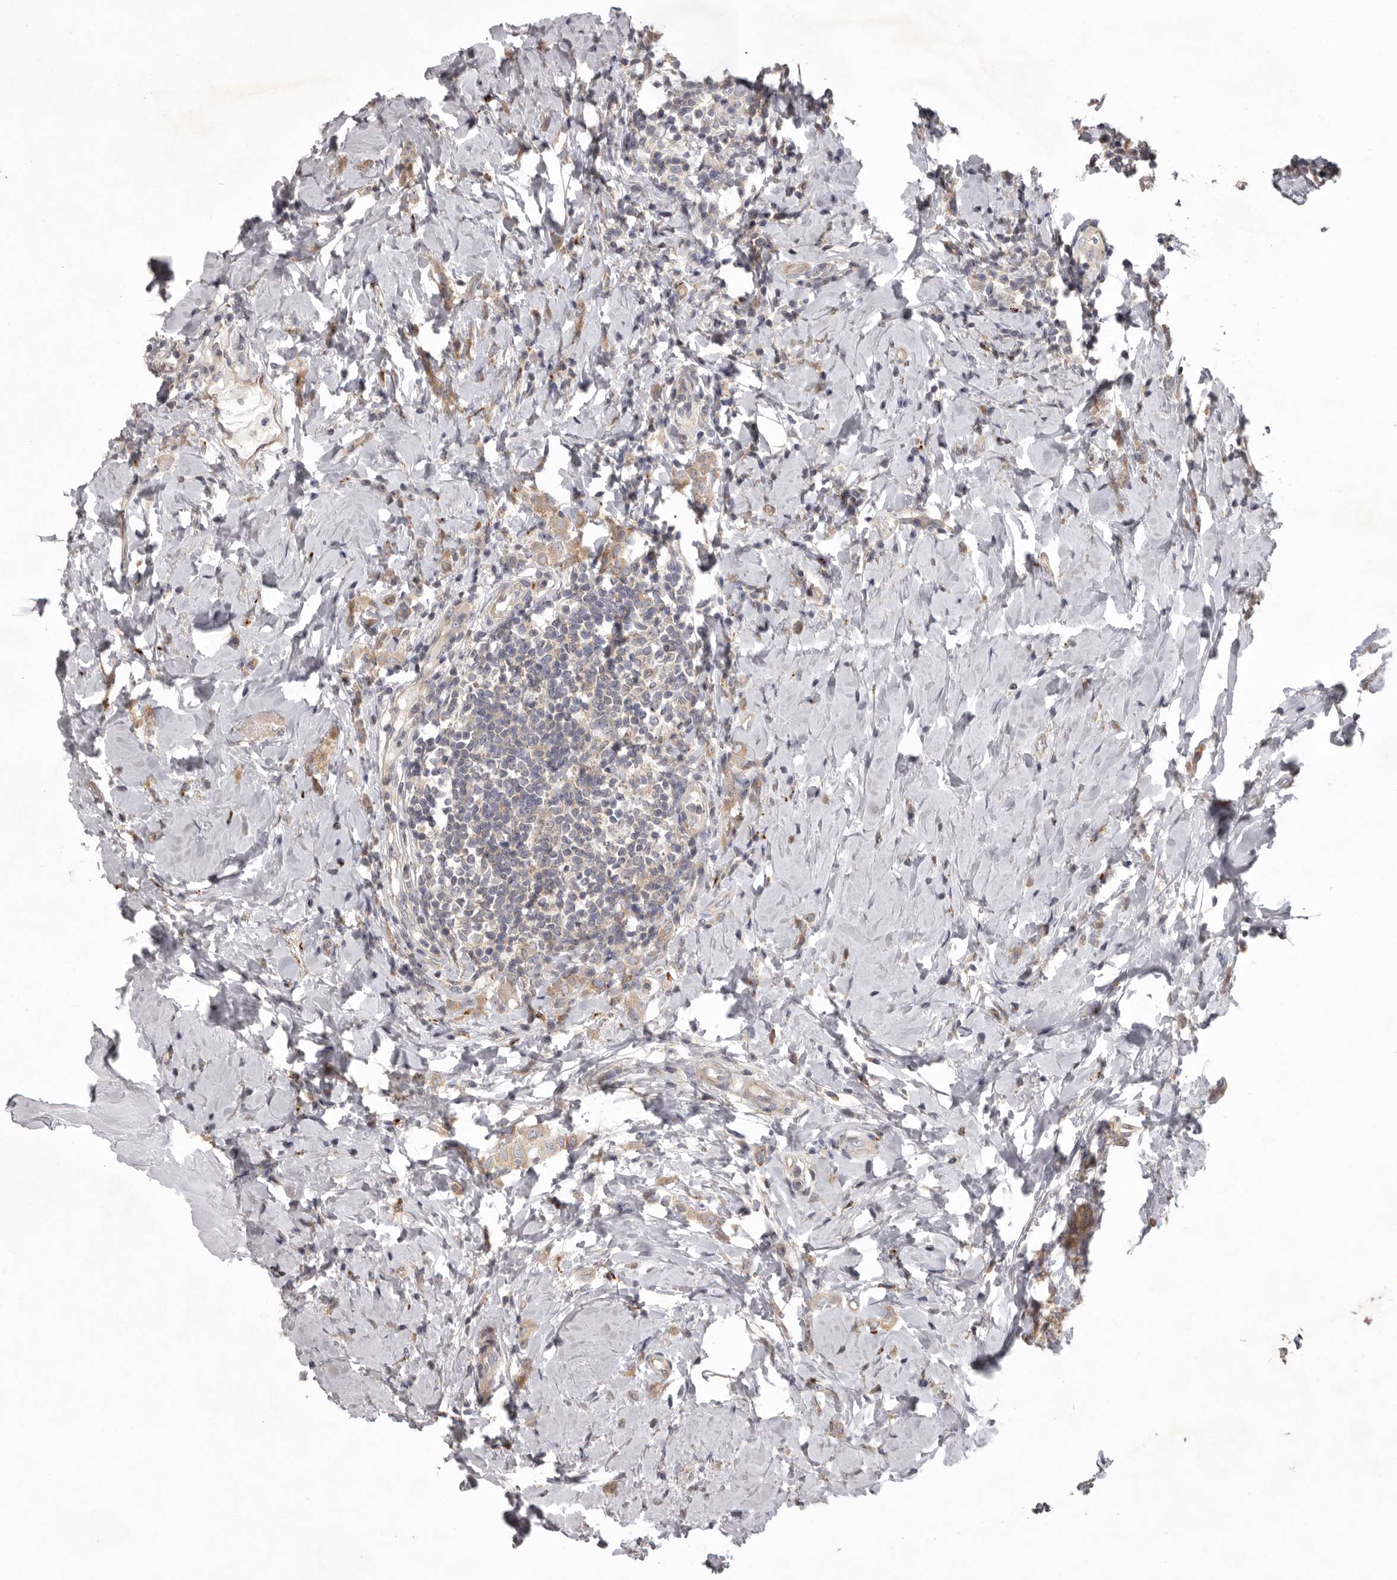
{"staining": {"intensity": "weak", "quantity": ">75%", "location": "cytoplasmic/membranous"}, "tissue": "breast cancer", "cell_type": "Tumor cells", "image_type": "cancer", "snomed": [{"axis": "morphology", "description": "Lobular carcinoma"}, {"axis": "topography", "description": "Breast"}], "caption": "Human breast cancer stained with a protein marker exhibits weak staining in tumor cells.", "gene": "WDR47", "patient": {"sex": "female", "age": 47}}